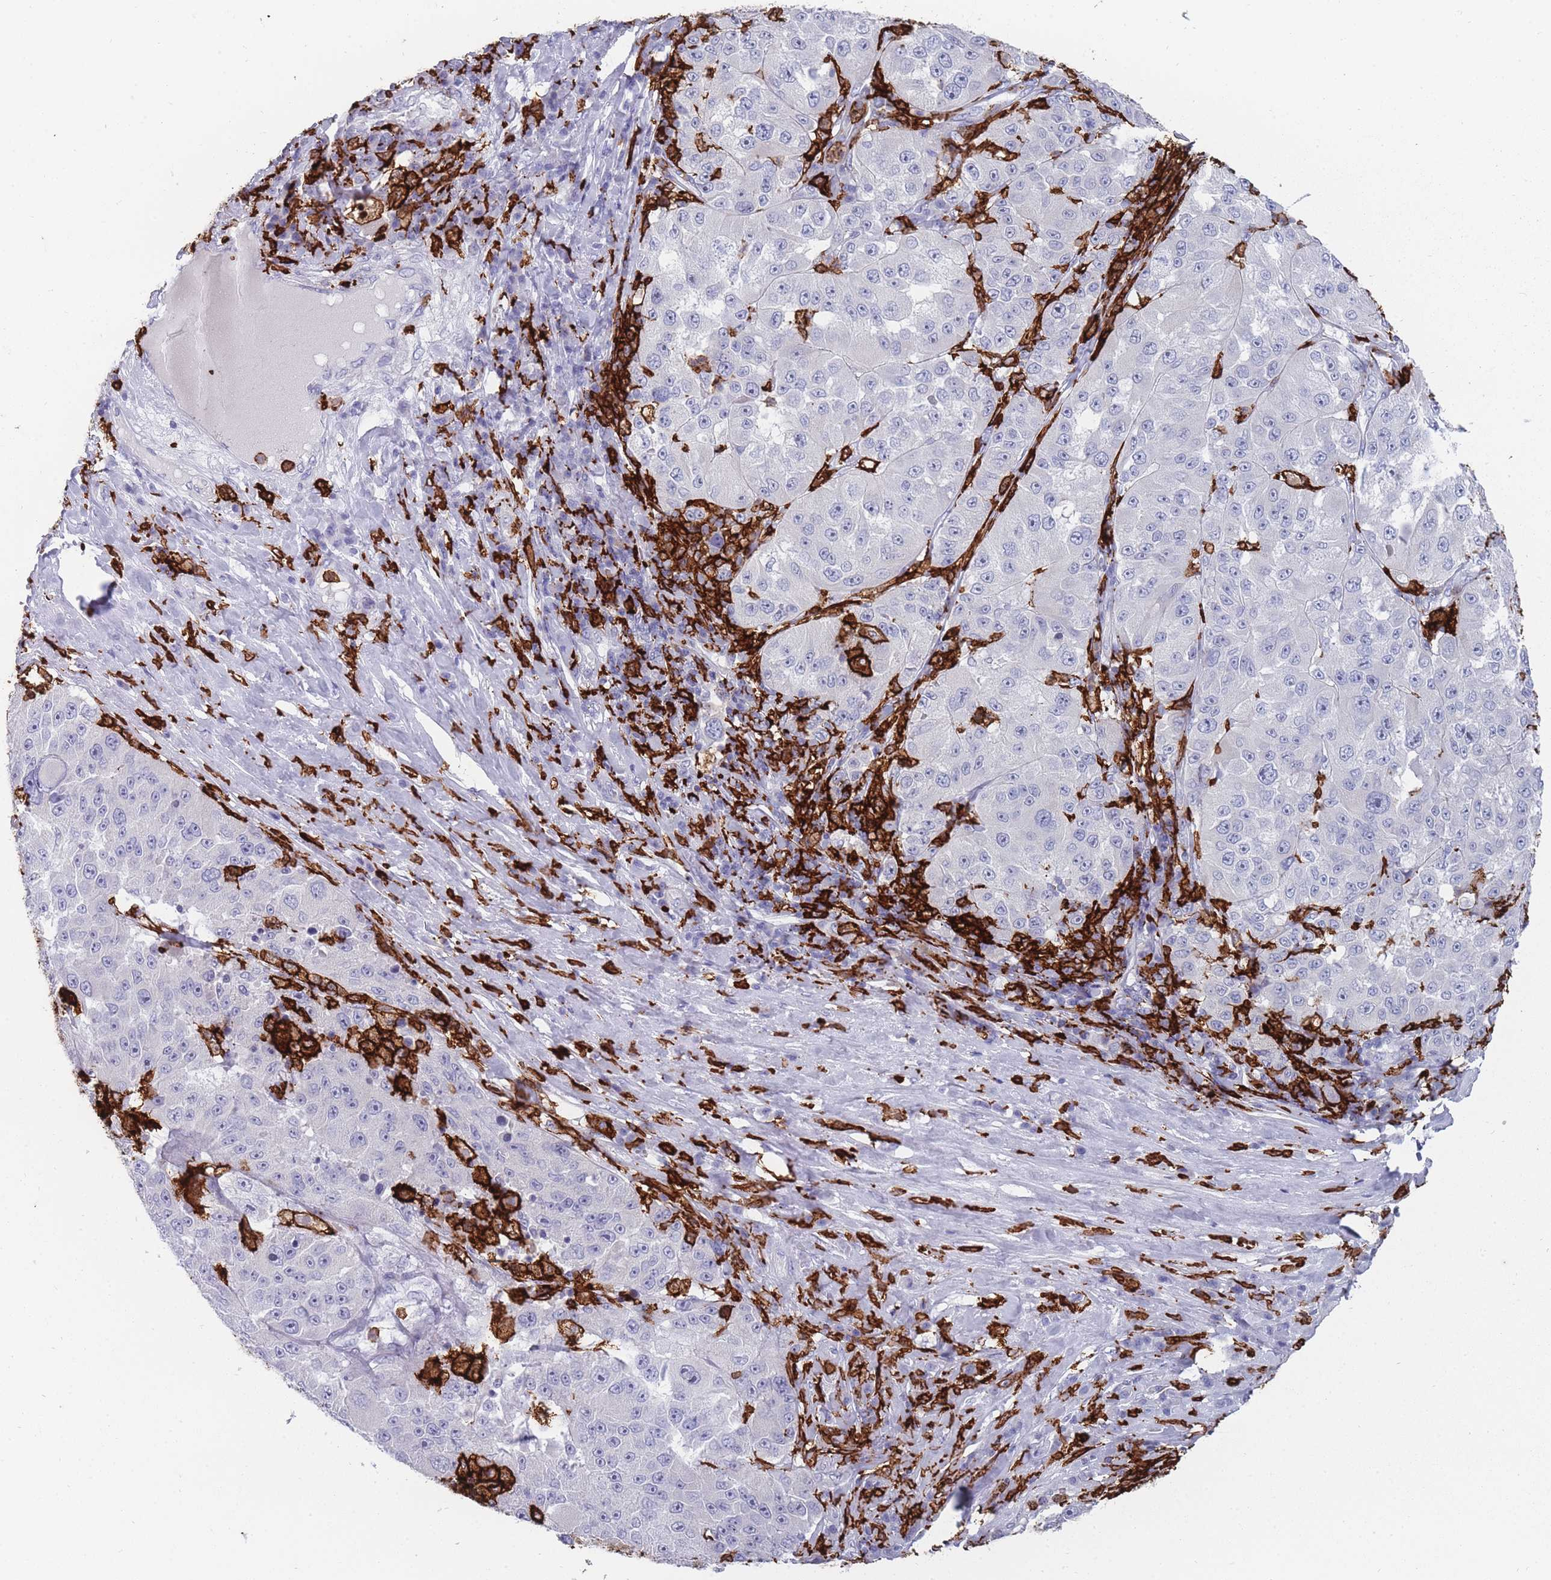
{"staining": {"intensity": "negative", "quantity": "none", "location": "none"}, "tissue": "melanoma", "cell_type": "Tumor cells", "image_type": "cancer", "snomed": [{"axis": "morphology", "description": "Malignant melanoma, Metastatic site"}, {"axis": "topography", "description": "Lymph node"}], "caption": "IHC of human melanoma displays no positivity in tumor cells.", "gene": "AIF1", "patient": {"sex": "male", "age": 62}}